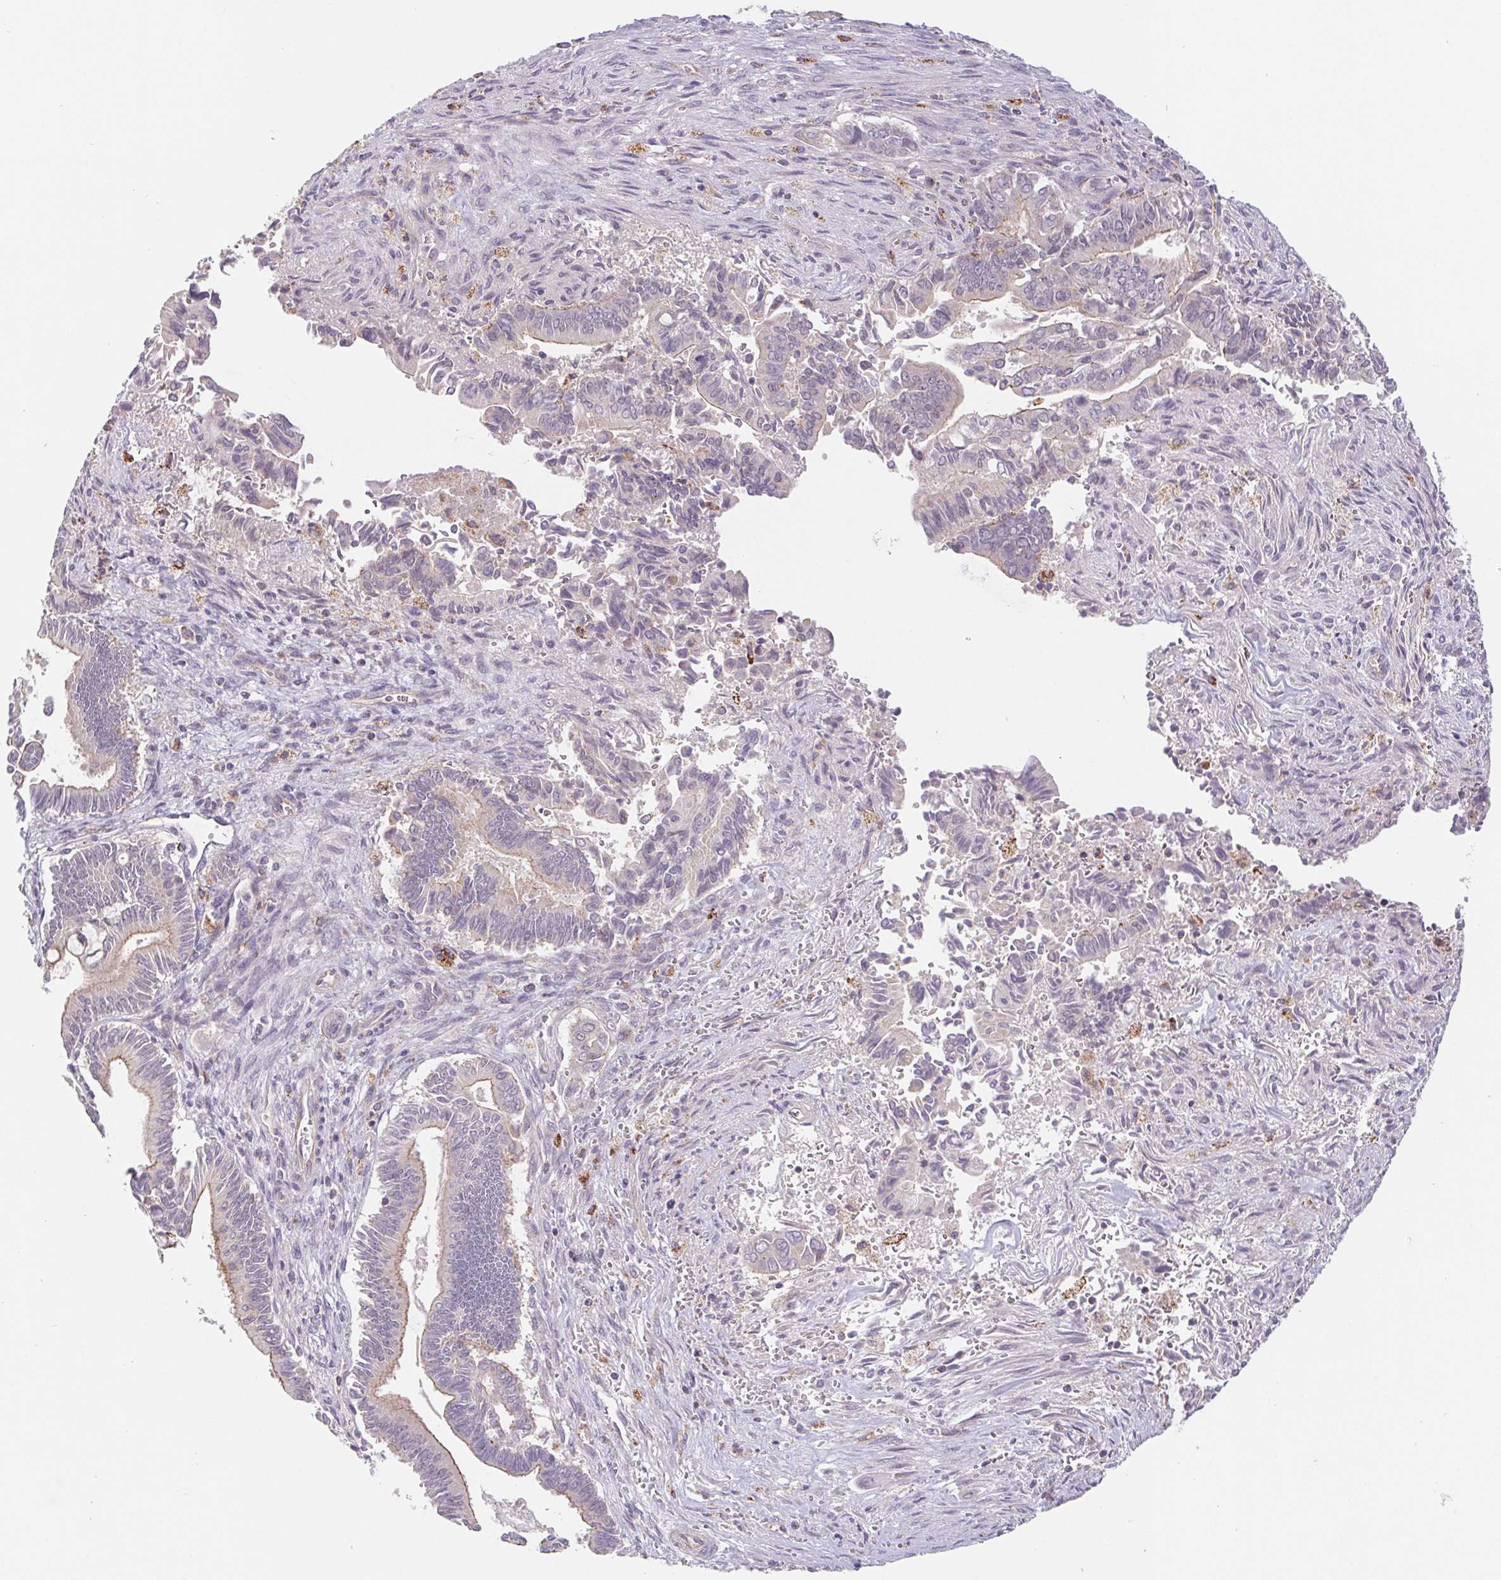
{"staining": {"intensity": "weak", "quantity": "<25%", "location": "cytoplasmic/membranous"}, "tissue": "pancreatic cancer", "cell_type": "Tumor cells", "image_type": "cancer", "snomed": [{"axis": "morphology", "description": "Adenocarcinoma, NOS"}, {"axis": "topography", "description": "Pancreas"}], "caption": "The histopathology image reveals no staining of tumor cells in pancreatic adenocarcinoma. (DAB (3,3'-diaminobenzidine) immunohistochemistry (IHC), high magnification).", "gene": "EMC6", "patient": {"sex": "male", "age": 68}}